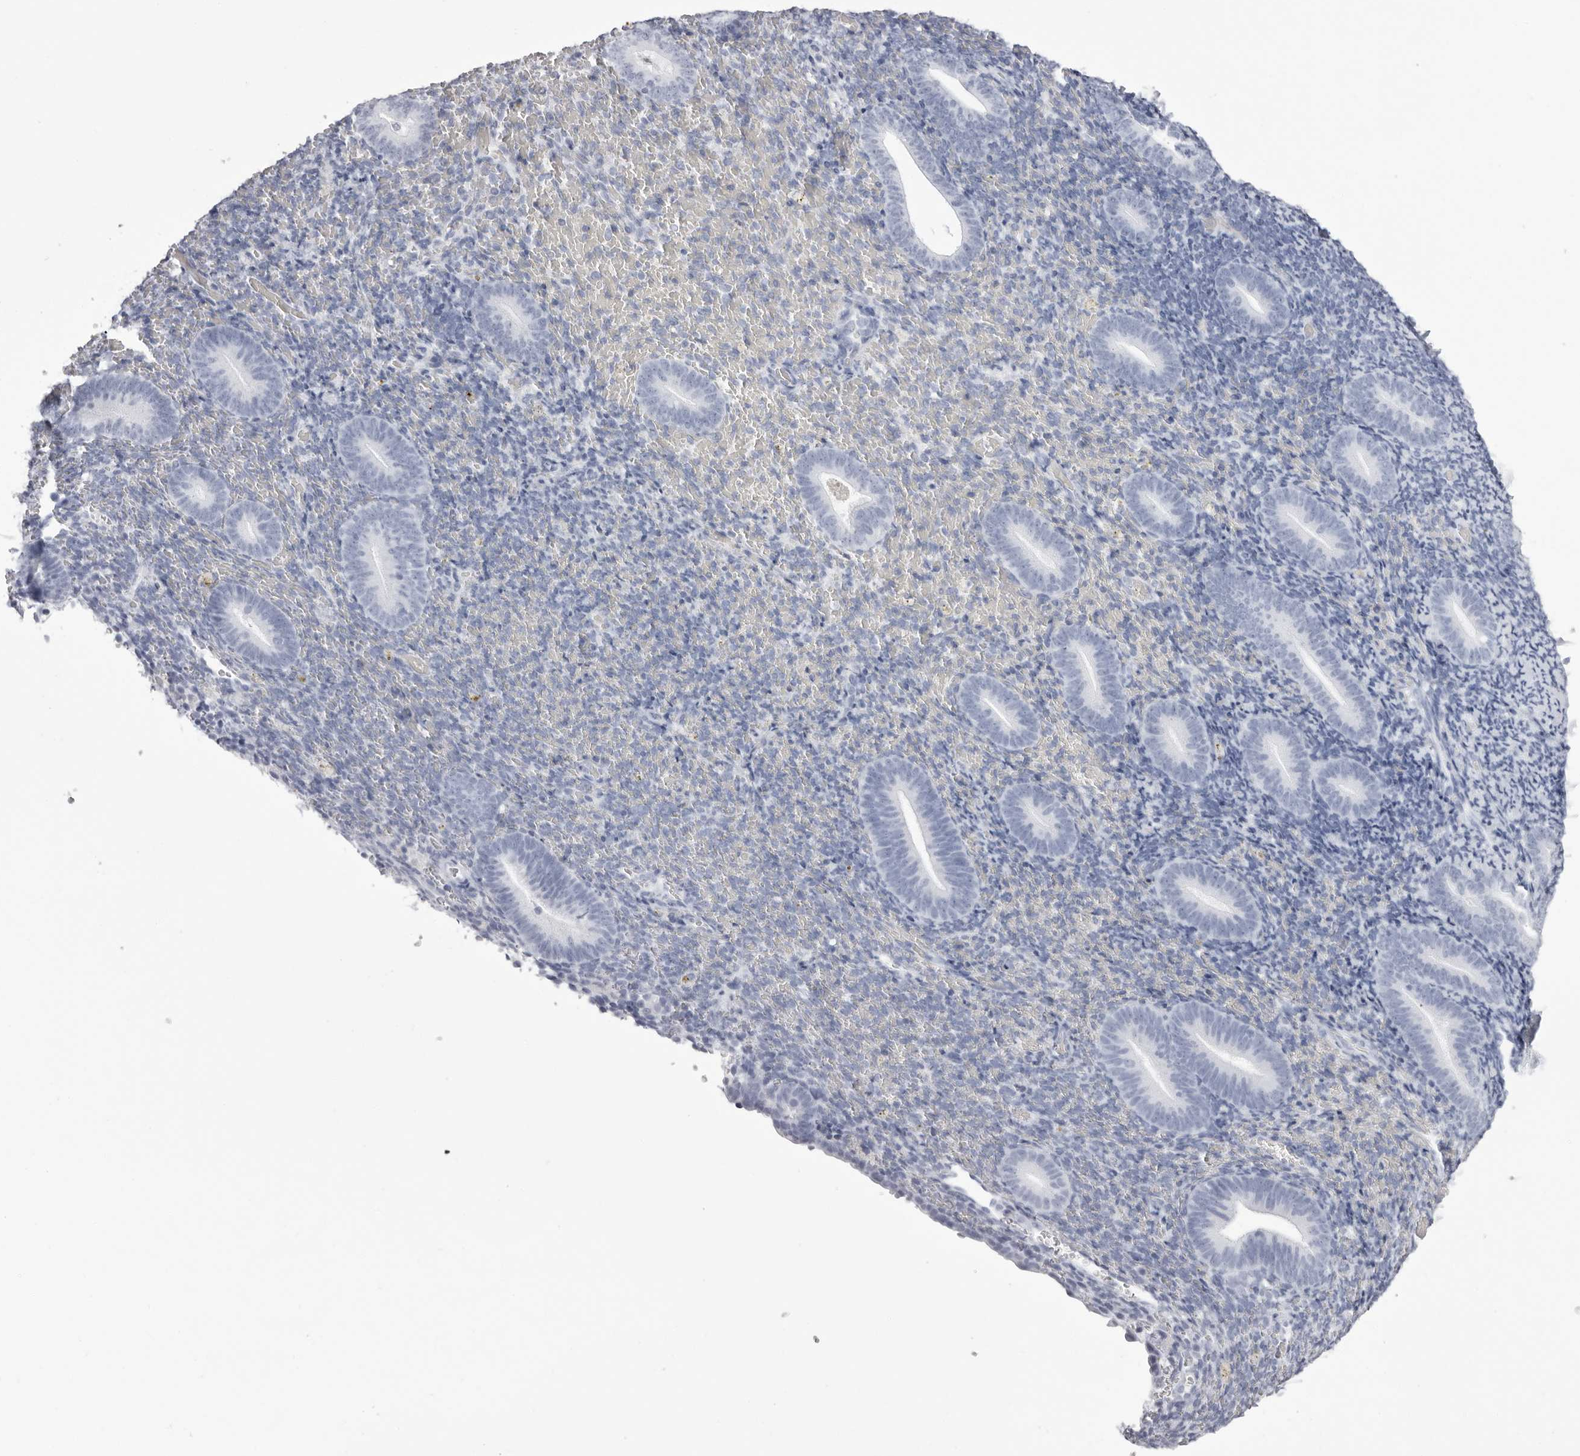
{"staining": {"intensity": "negative", "quantity": "none", "location": "none"}, "tissue": "endometrium", "cell_type": "Cells in endometrial stroma", "image_type": "normal", "snomed": [{"axis": "morphology", "description": "Normal tissue, NOS"}, {"axis": "topography", "description": "Endometrium"}], "caption": "This histopathology image is of normal endometrium stained with immunohistochemistry to label a protein in brown with the nuclei are counter-stained blue. There is no expression in cells in endometrial stroma. The staining is performed using DAB brown chromogen with nuclei counter-stained in using hematoxylin.", "gene": "TMOD4", "patient": {"sex": "female", "age": 51}}